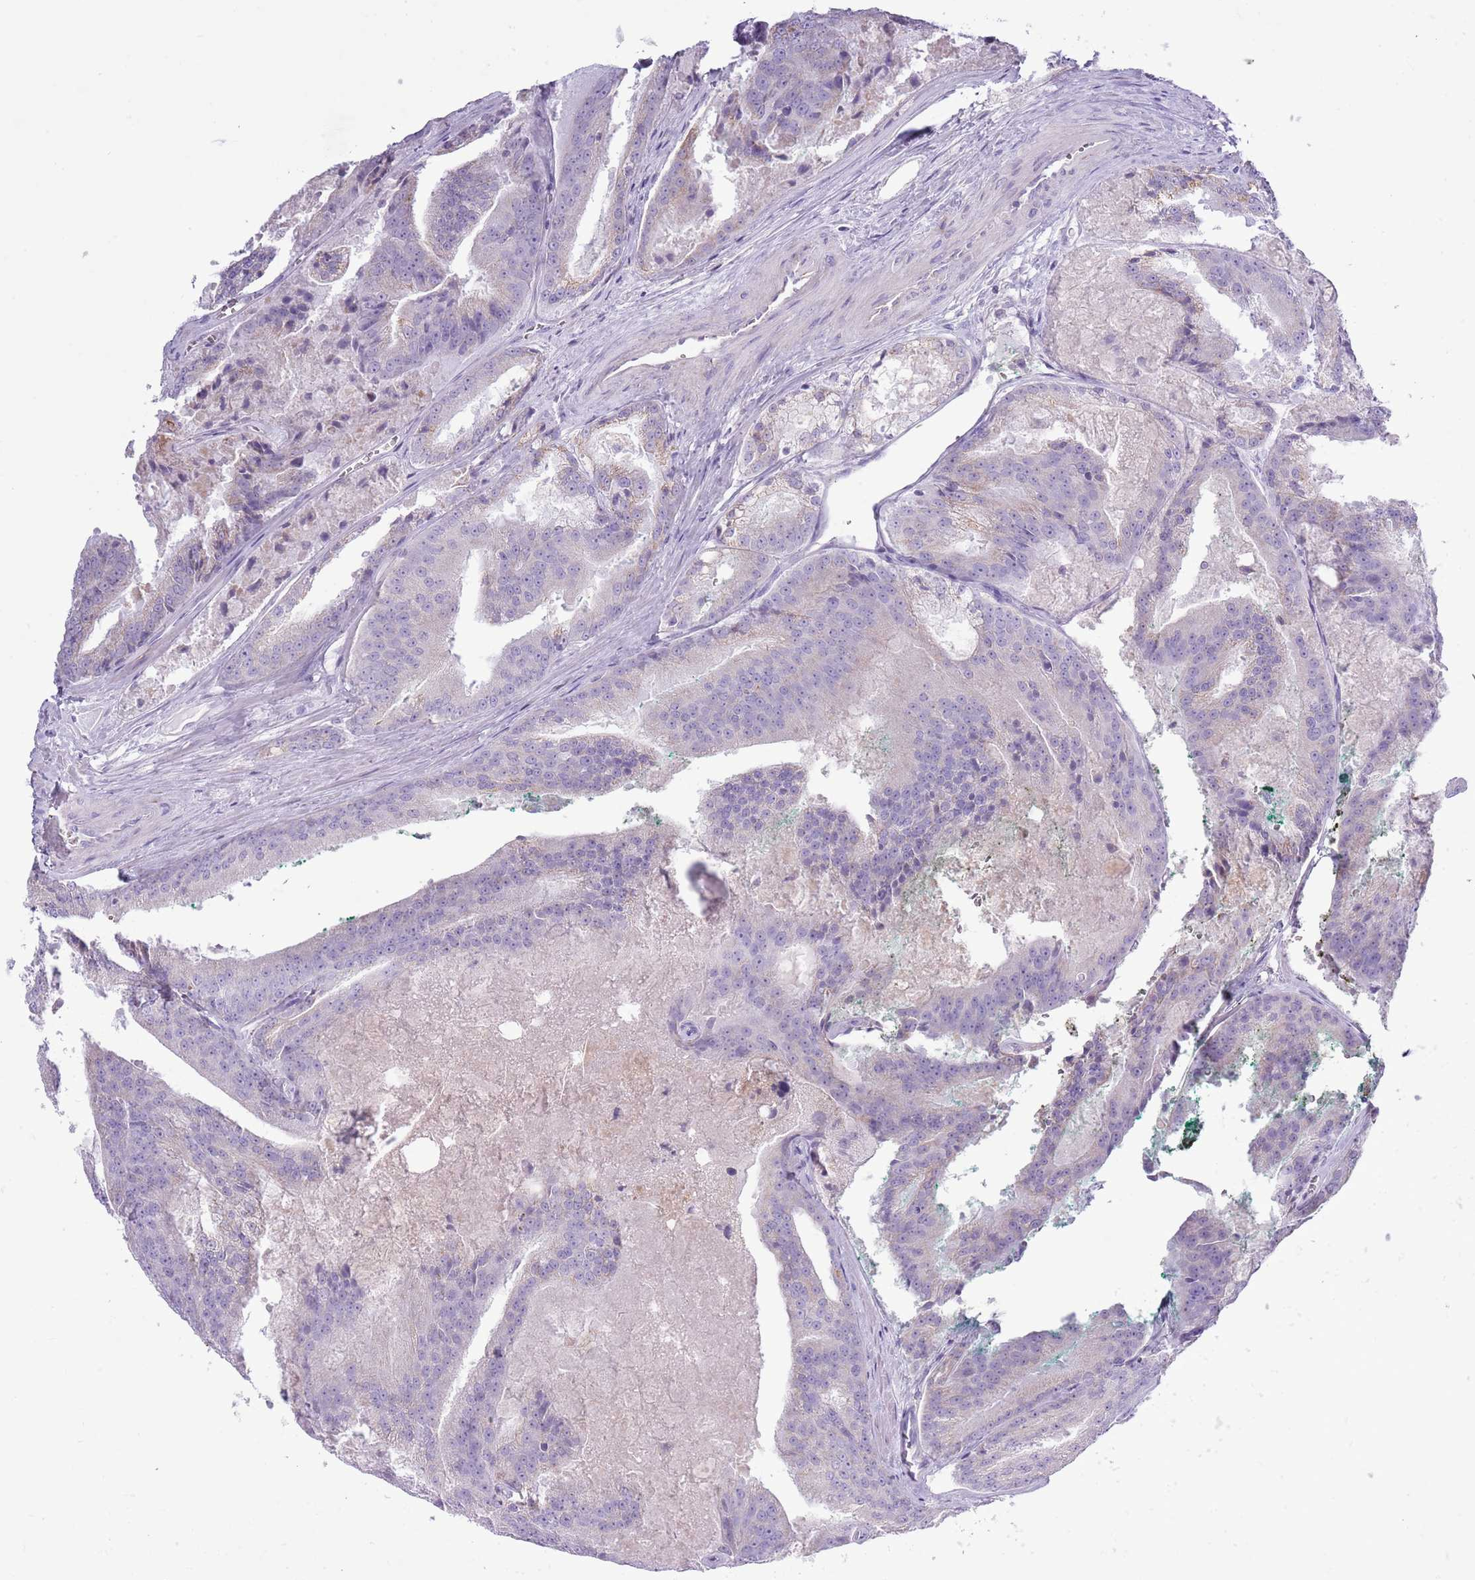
{"staining": {"intensity": "negative", "quantity": "none", "location": "none"}, "tissue": "prostate cancer", "cell_type": "Tumor cells", "image_type": "cancer", "snomed": [{"axis": "morphology", "description": "Adenocarcinoma, High grade"}, {"axis": "topography", "description": "Prostate"}], "caption": "High magnification brightfield microscopy of prostate adenocarcinoma (high-grade) stained with DAB (brown) and counterstained with hematoxylin (blue): tumor cells show no significant staining.", "gene": "SLC23A1", "patient": {"sex": "male", "age": 61}}